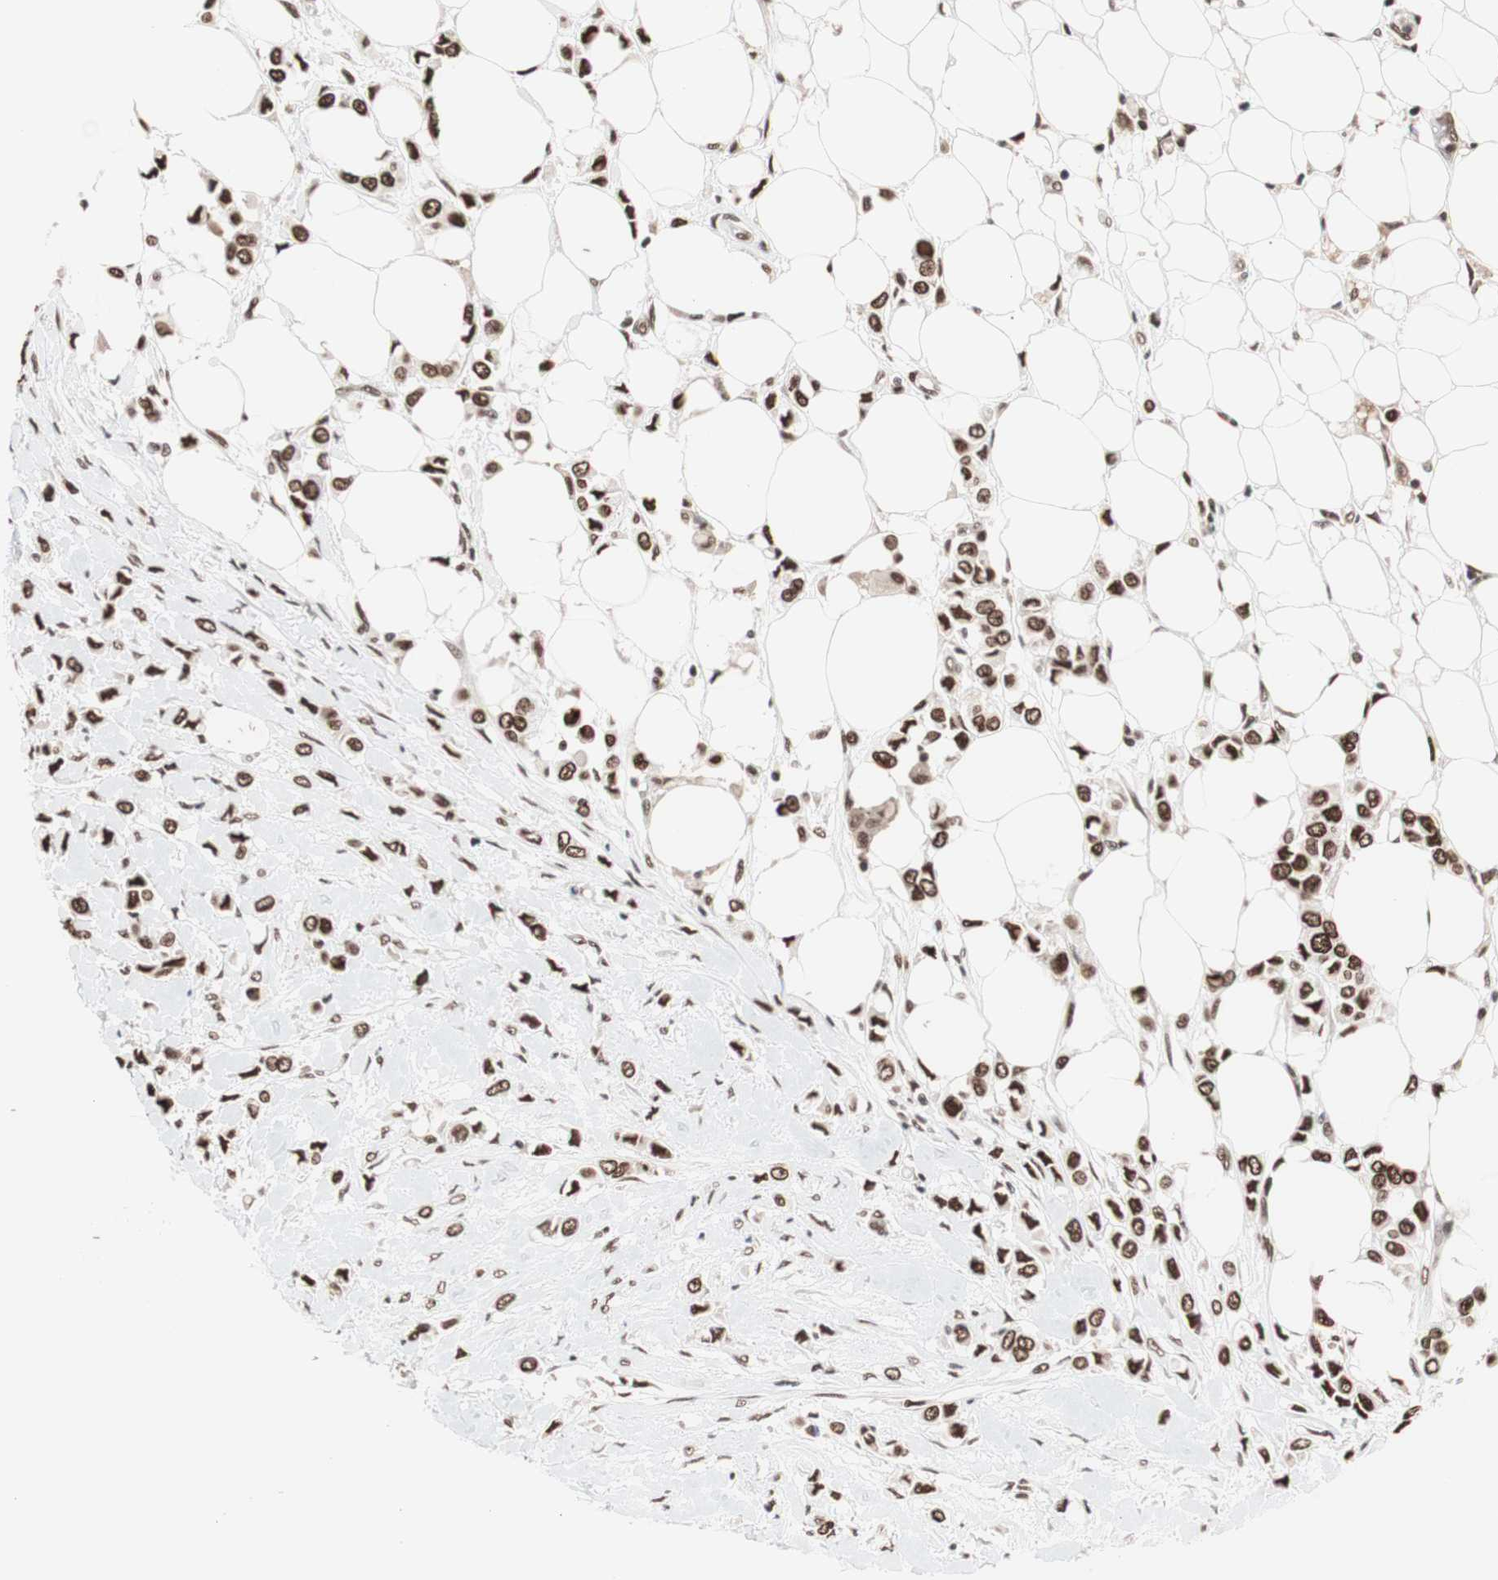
{"staining": {"intensity": "strong", "quantity": ">75%", "location": "nuclear"}, "tissue": "breast cancer", "cell_type": "Tumor cells", "image_type": "cancer", "snomed": [{"axis": "morphology", "description": "Lobular carcinoma"}, {"axis": "topography", "description": "Breast"}], "caption": "Lobular carcinoma (breast) stained with immunohistochemistry displays strong nuclear positivity in about >75% of tumor cells.", "gene": "CHAMP1", "patient": {"sex": "female", "age": 51}}